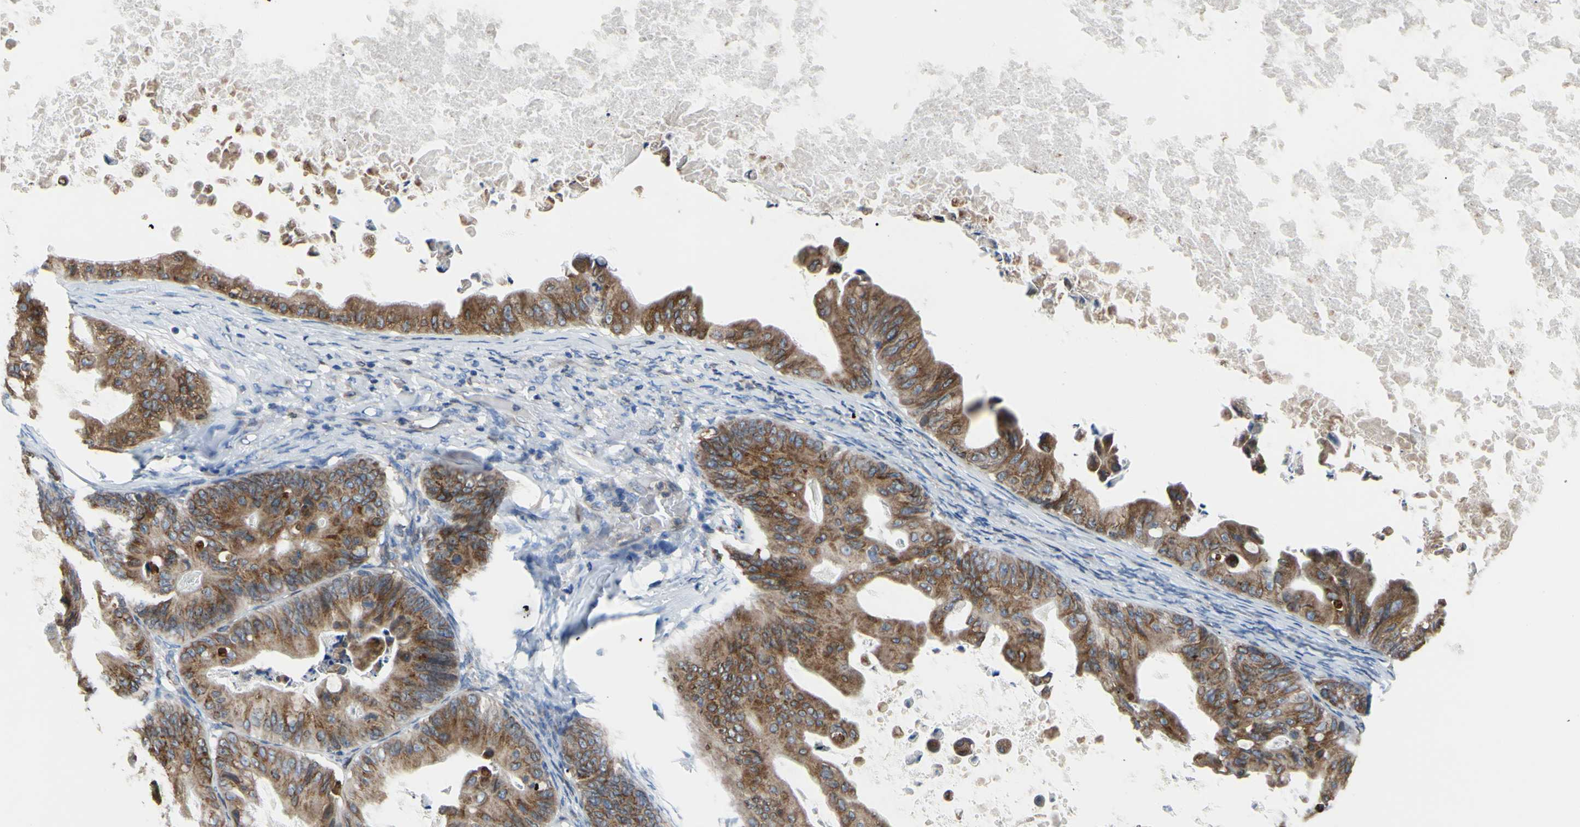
{"staining": {"intensity": "moderate", "quantity": ">75%", "location": "cytoplasmic/membranous"}, "tissue": "ovarian cancer", "cell_type": "Tumor cells", "image_type": "cancer", "snomed": [{"axis": "morphology", "description": "Cystadenocarcinoma, mucinous, NOS"}, {"axis": "topography", "description": "Ovary"}], "caption": "This is an image of immunohistochemistry (IHC) staining of ovarian cancer (mucinous cystadenocarcinoma), which shows moderate positivity in the cytoplasmic/membranous of tumor cells.", "gene": "MGST2", "patient": {"sex": "female", "age": 37}}